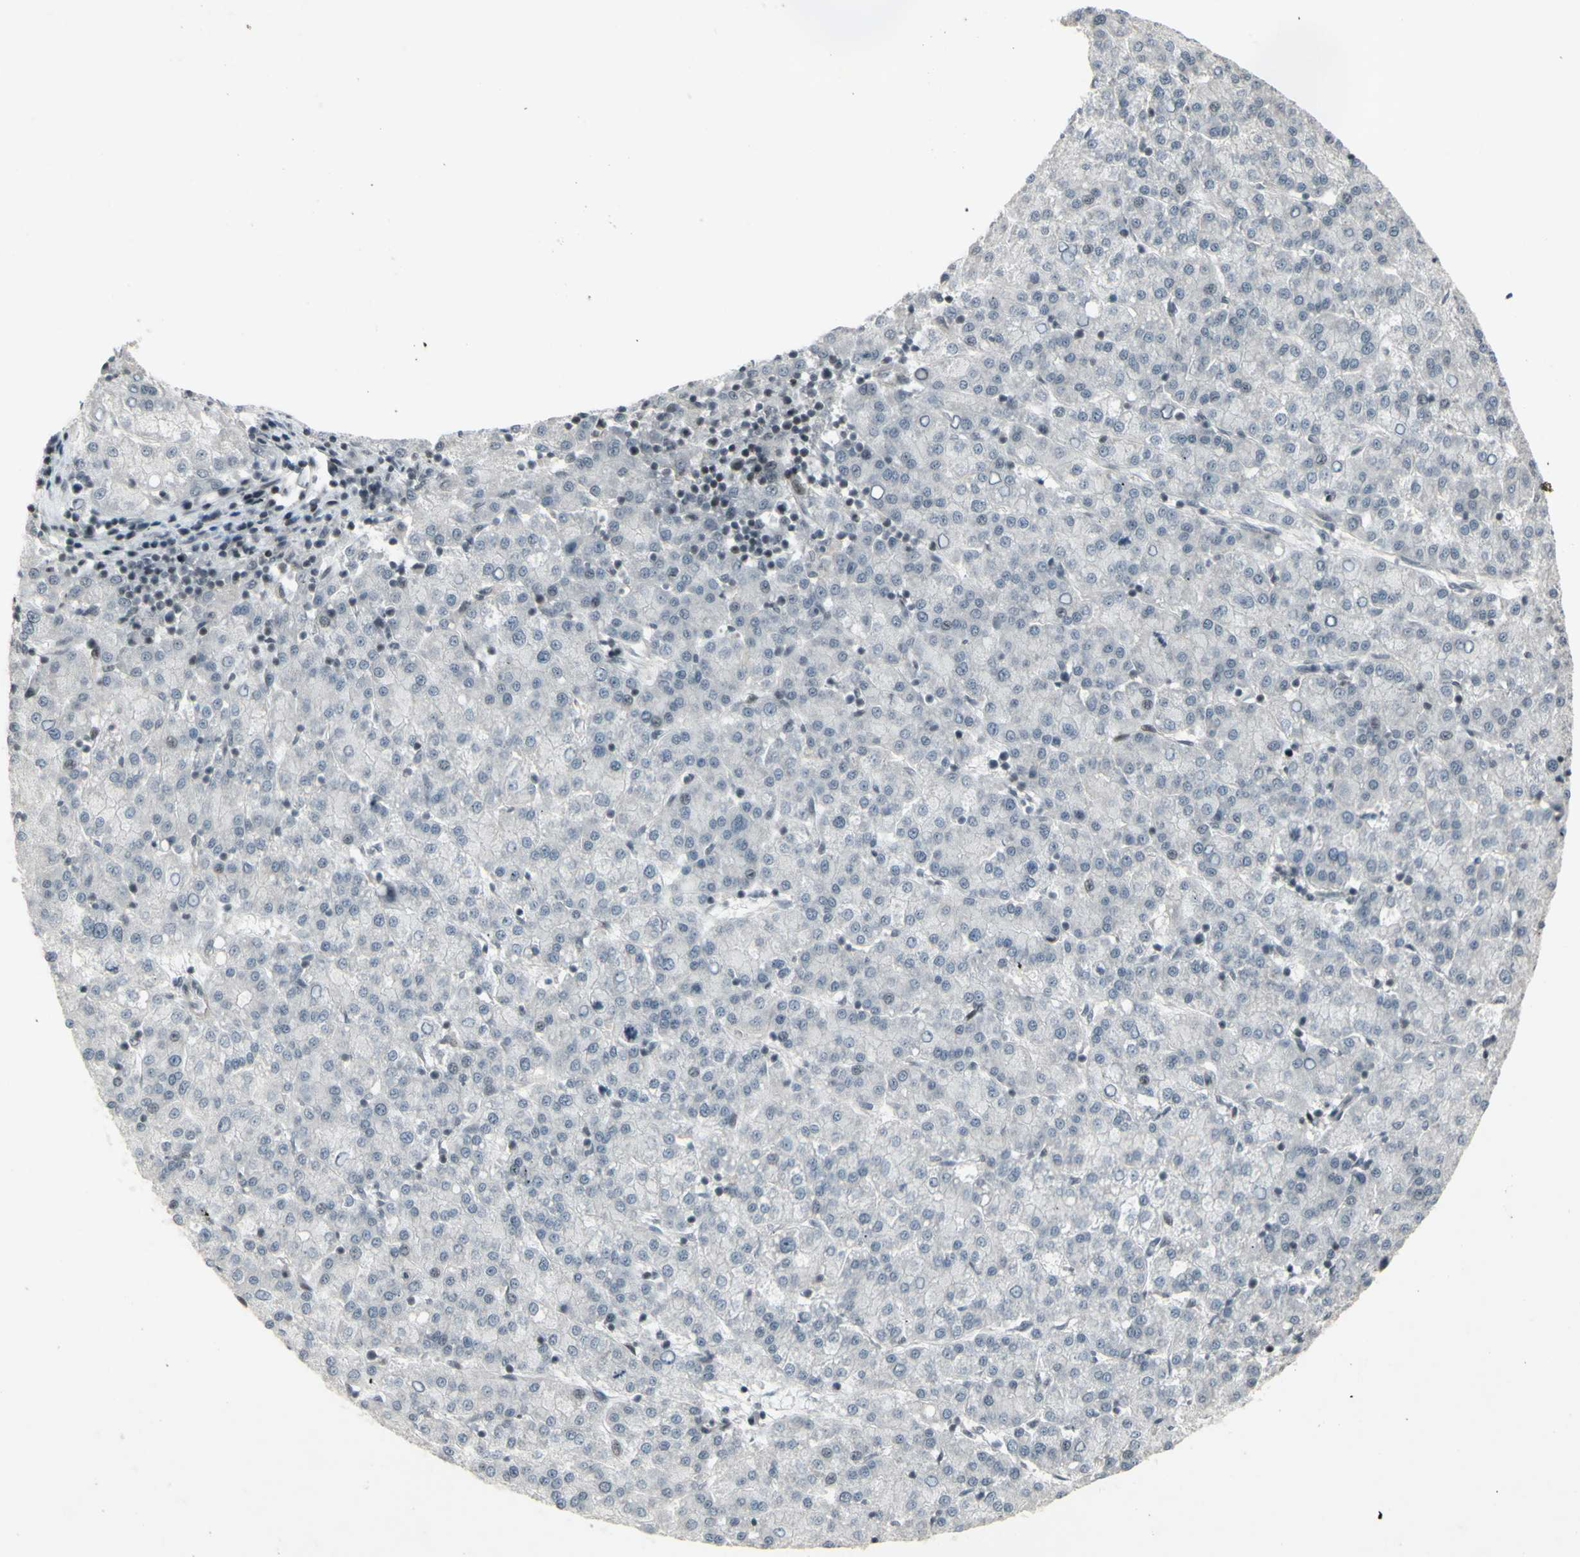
{"staining": {"intensity": "negative", "quantity": "none", "location": "none"}, "tissue": "liver cancer", "cell_type": "Tumor cells", "image_type": "cancer", "snomed": [{"axis": "morphology", "description": "Carcinoma, Hepatocellular, NOS"}, {"axis": "topography", "description": "Liver"}], "caption": "A micrograph of liver cancer (hepatocellular carcinoma) stained for a protein demonstrates no brown staining in tumor cells. (DAB immunohistochemistry visualized using brightfield microscopy, high magnification).", "gene": "SUPT6H", "patient": {"sex": "female", "age": 58}}